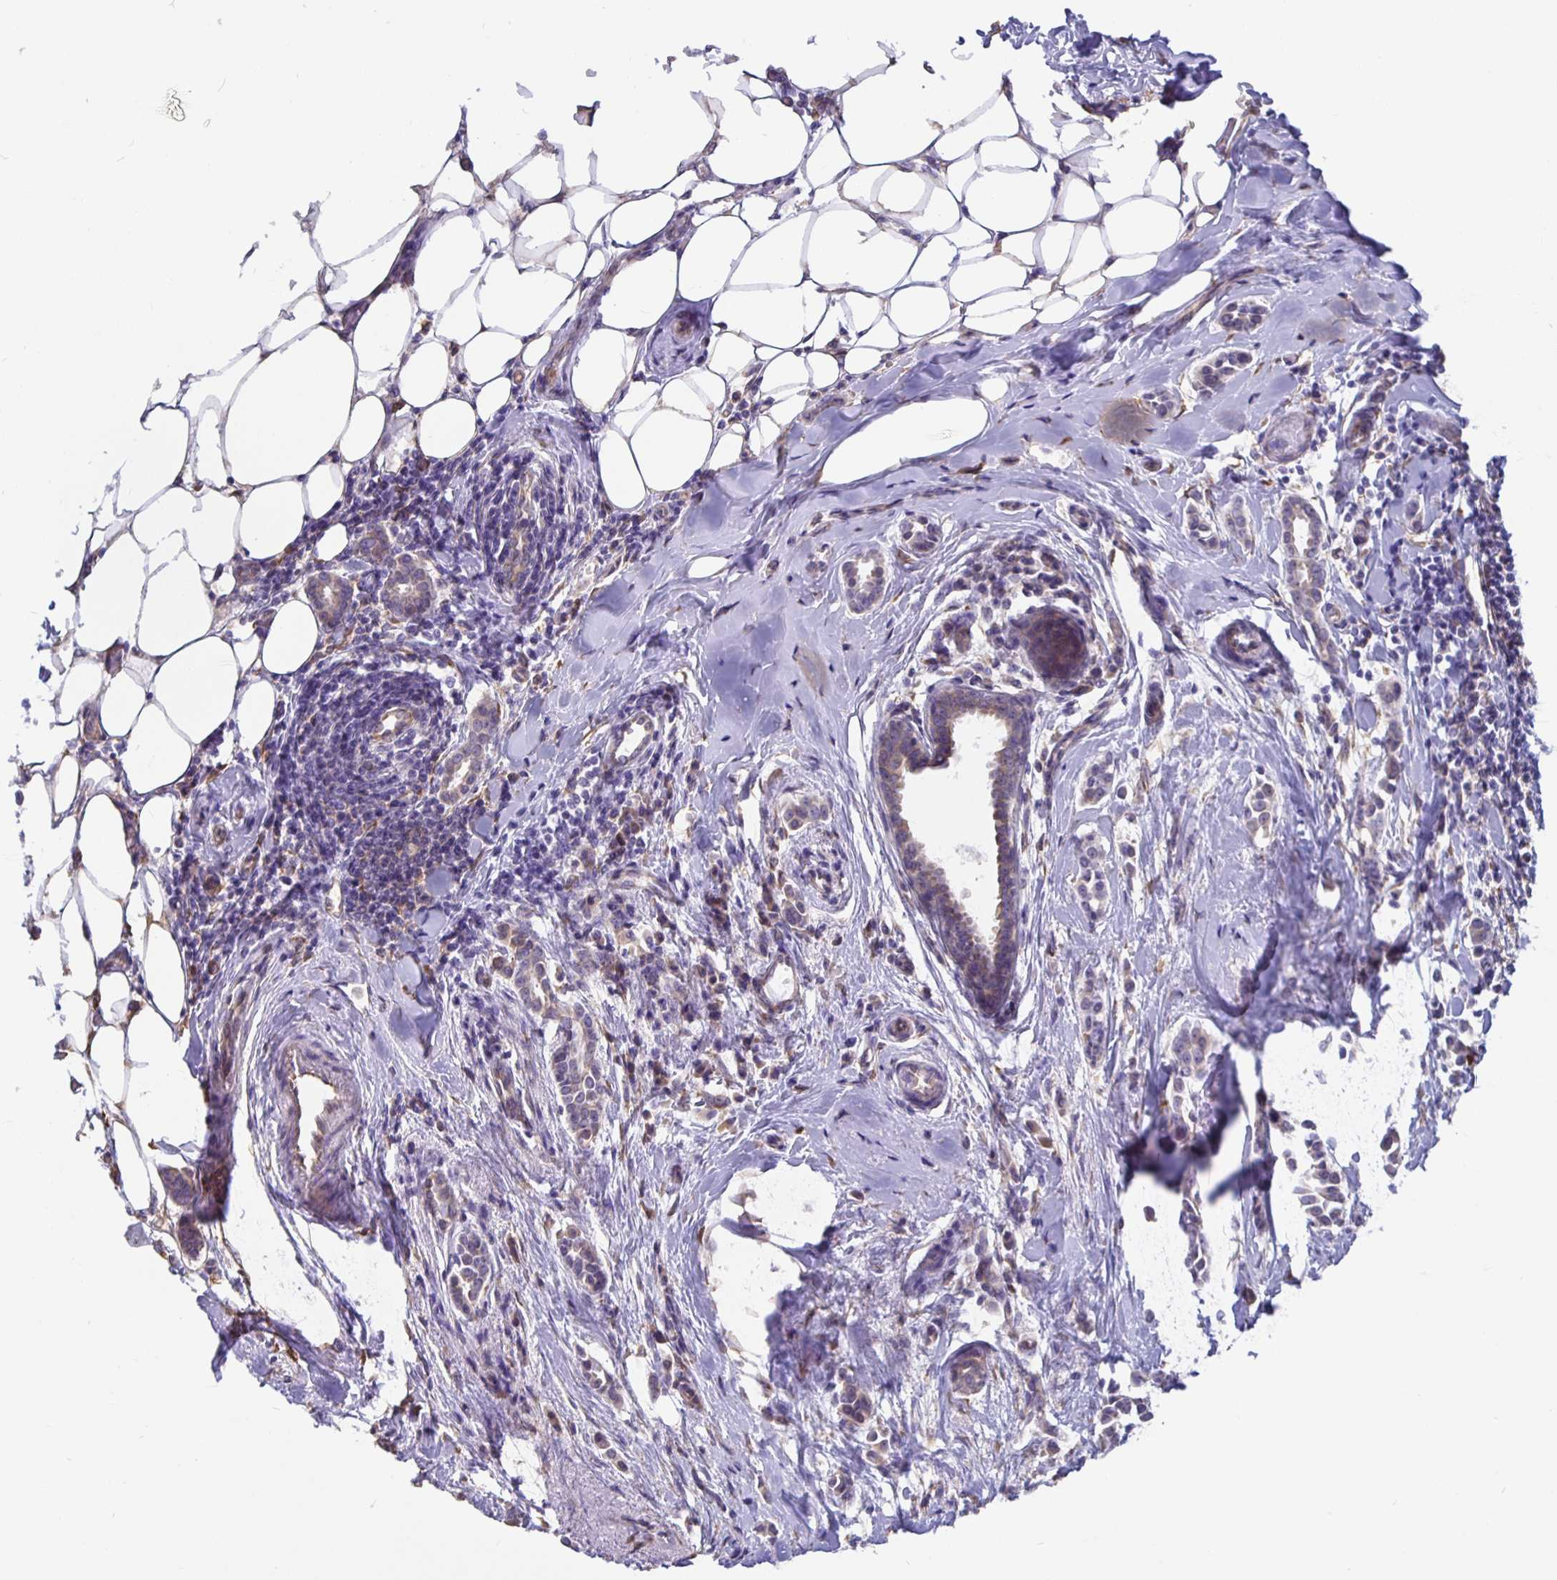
{"staining": {"intensity": "weak", "quantity": "25%-75%", "location": "cytoplasmic/membranous"}, "tissue": "breast cancer", "cell_type": "Tumor cells", "image_type": "cancer", "snomed": [{"axis": "morphology", "description": "Duct carcinoma"}, {"axis": "topography", "description": "Breast"}], "caption": "Immunohistochemistry of breast invasive ductal carcinoma reveals low levels of weak cytoplasmic/membranous positivity in about 25%-75% of tumor cells.", "gene": "DNAI2", "patient": {"sex": "female", "age": 64}}